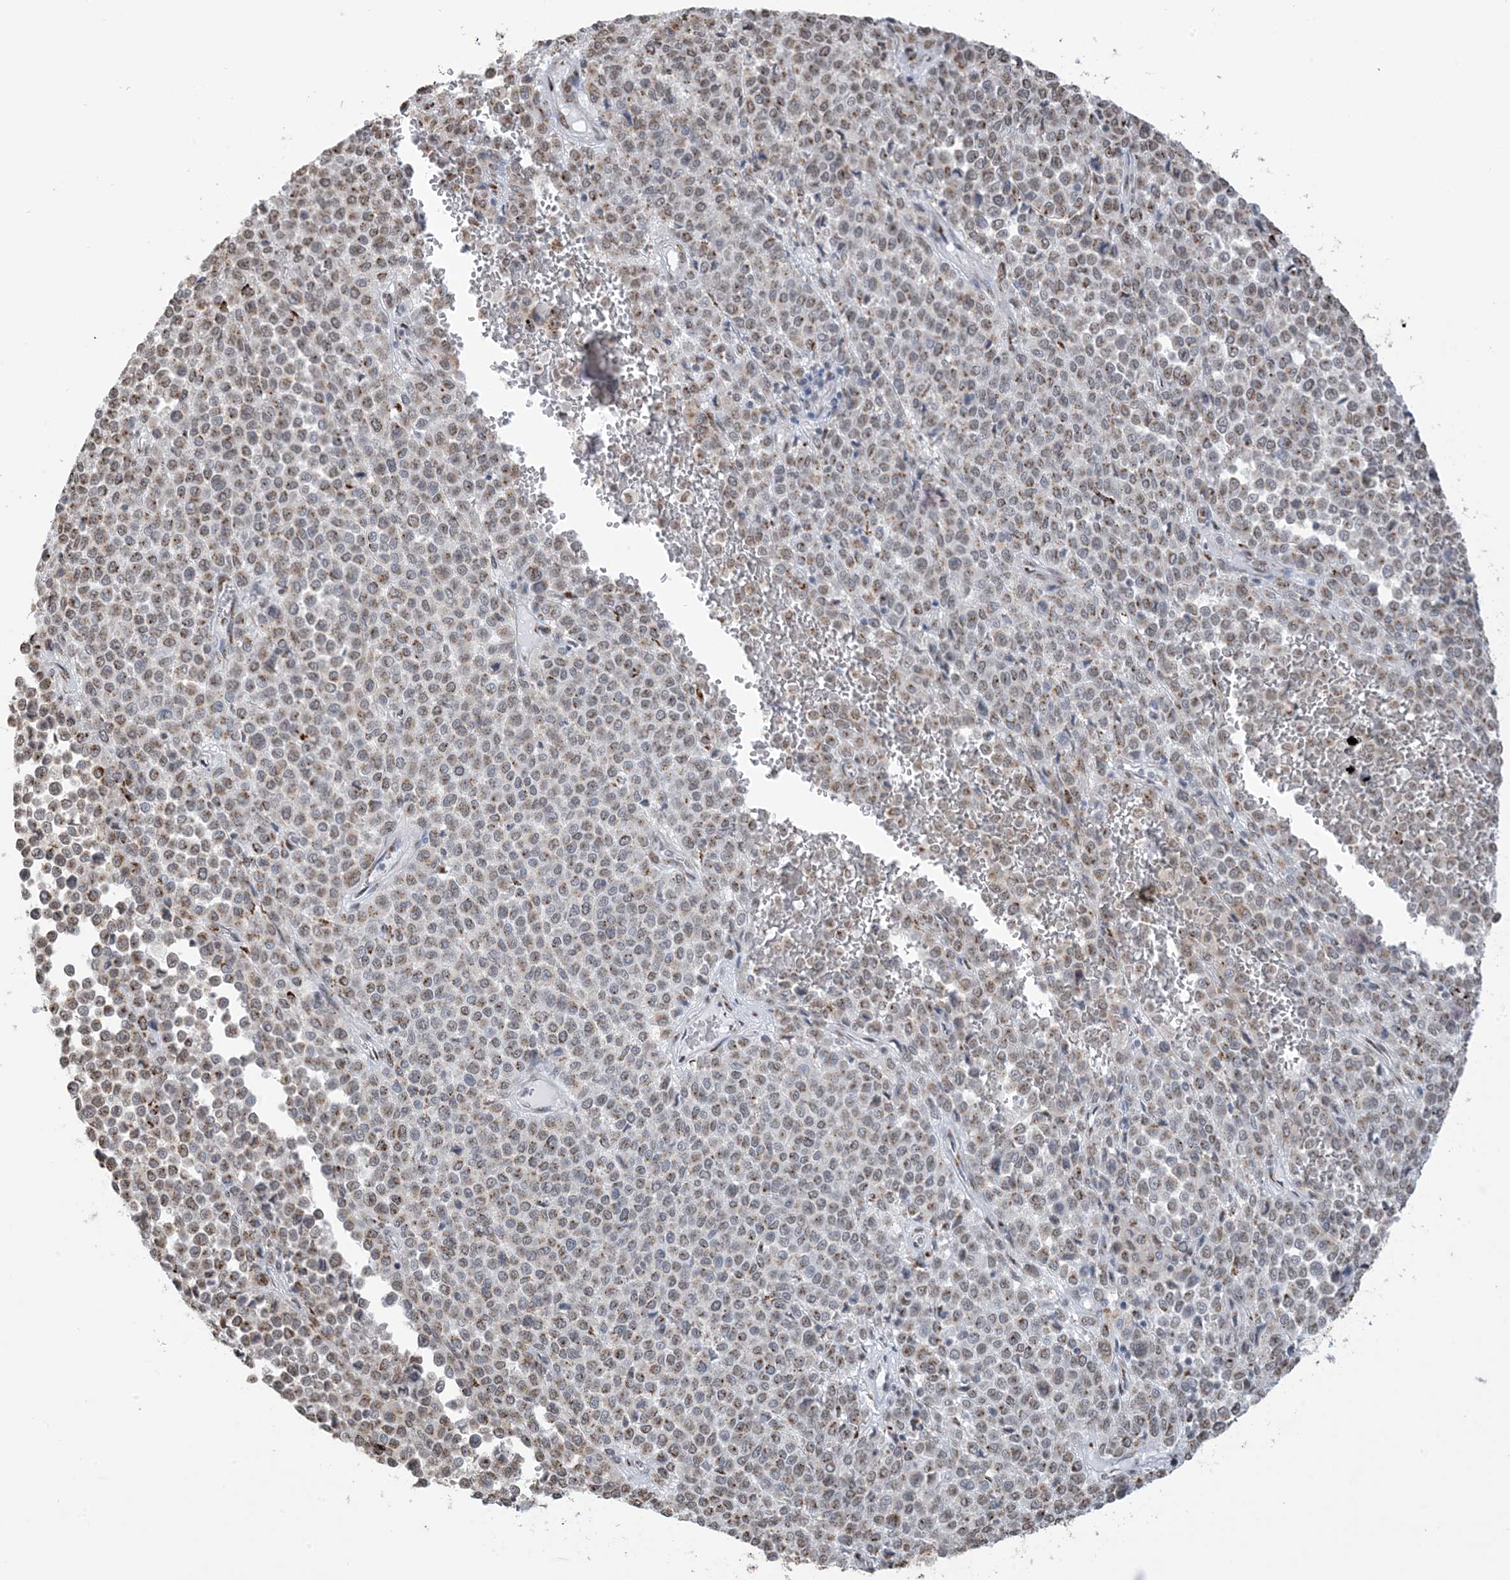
{"staining": {"intensity": "weak", "quantity": ">75%", "location": "cytoplasmic/membranous"}, "tissue": "melanoma", "cell_type": "Tumor cells", "image_type": "cancer", "snomed": [{"axis": "morphology", "description": "Malignant melanoma, Metastatic site"}, {"axis": "topography", "description": "Pancreas"}], "caption": "A brown stain labels weak cytoplasmic/membranous expression of a protein in human malignant melanoma (metastatic site) tumor cells.", "gene": "GPR107", "patient": {"sex": "female", "age": 30}}